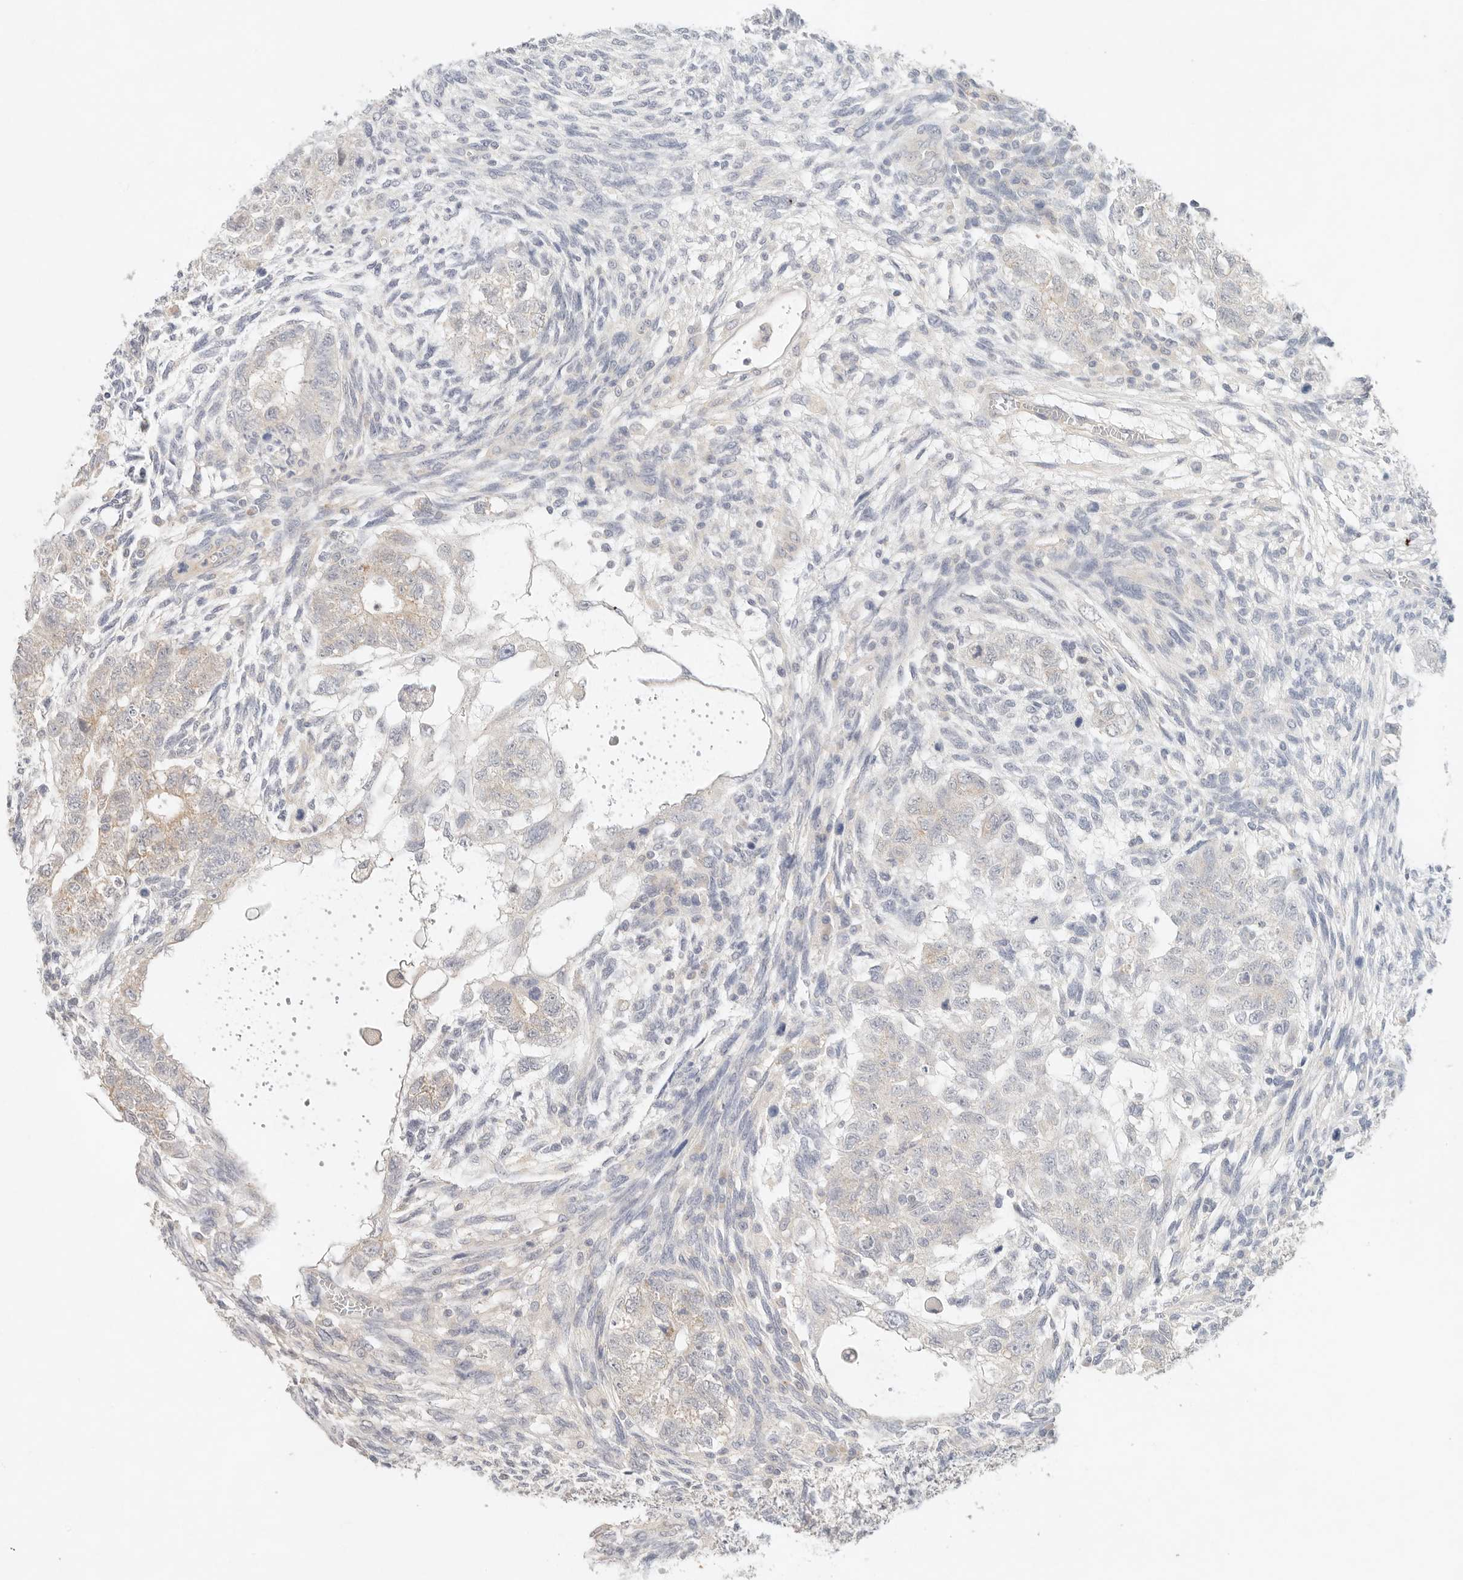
{"staining": {"intensity": "weak", "quantity": "25%-75%", "location": "cytoplasmic/membranous"}, "tissue": "testis cancer", "cell_type": "Tumor cells", "image_type": "cancer", "snomed": [{"axis": "morphology", "description": "Carcinoma, Embryonal, NOS"}, {"axis": "topography", "description": "Testis"}], "caption": "IHC image of neoplastic tissue: embryonal carcinoma (testis) stained using IHC reveals low levels of weak protein expression localized specifically in the cytoplasmic/membranous of tumor cells, appearing as a cytoplasmic/membranous brown color.", "gene": "HECTD3", "patient": {"sex": "male", "age": 37}}